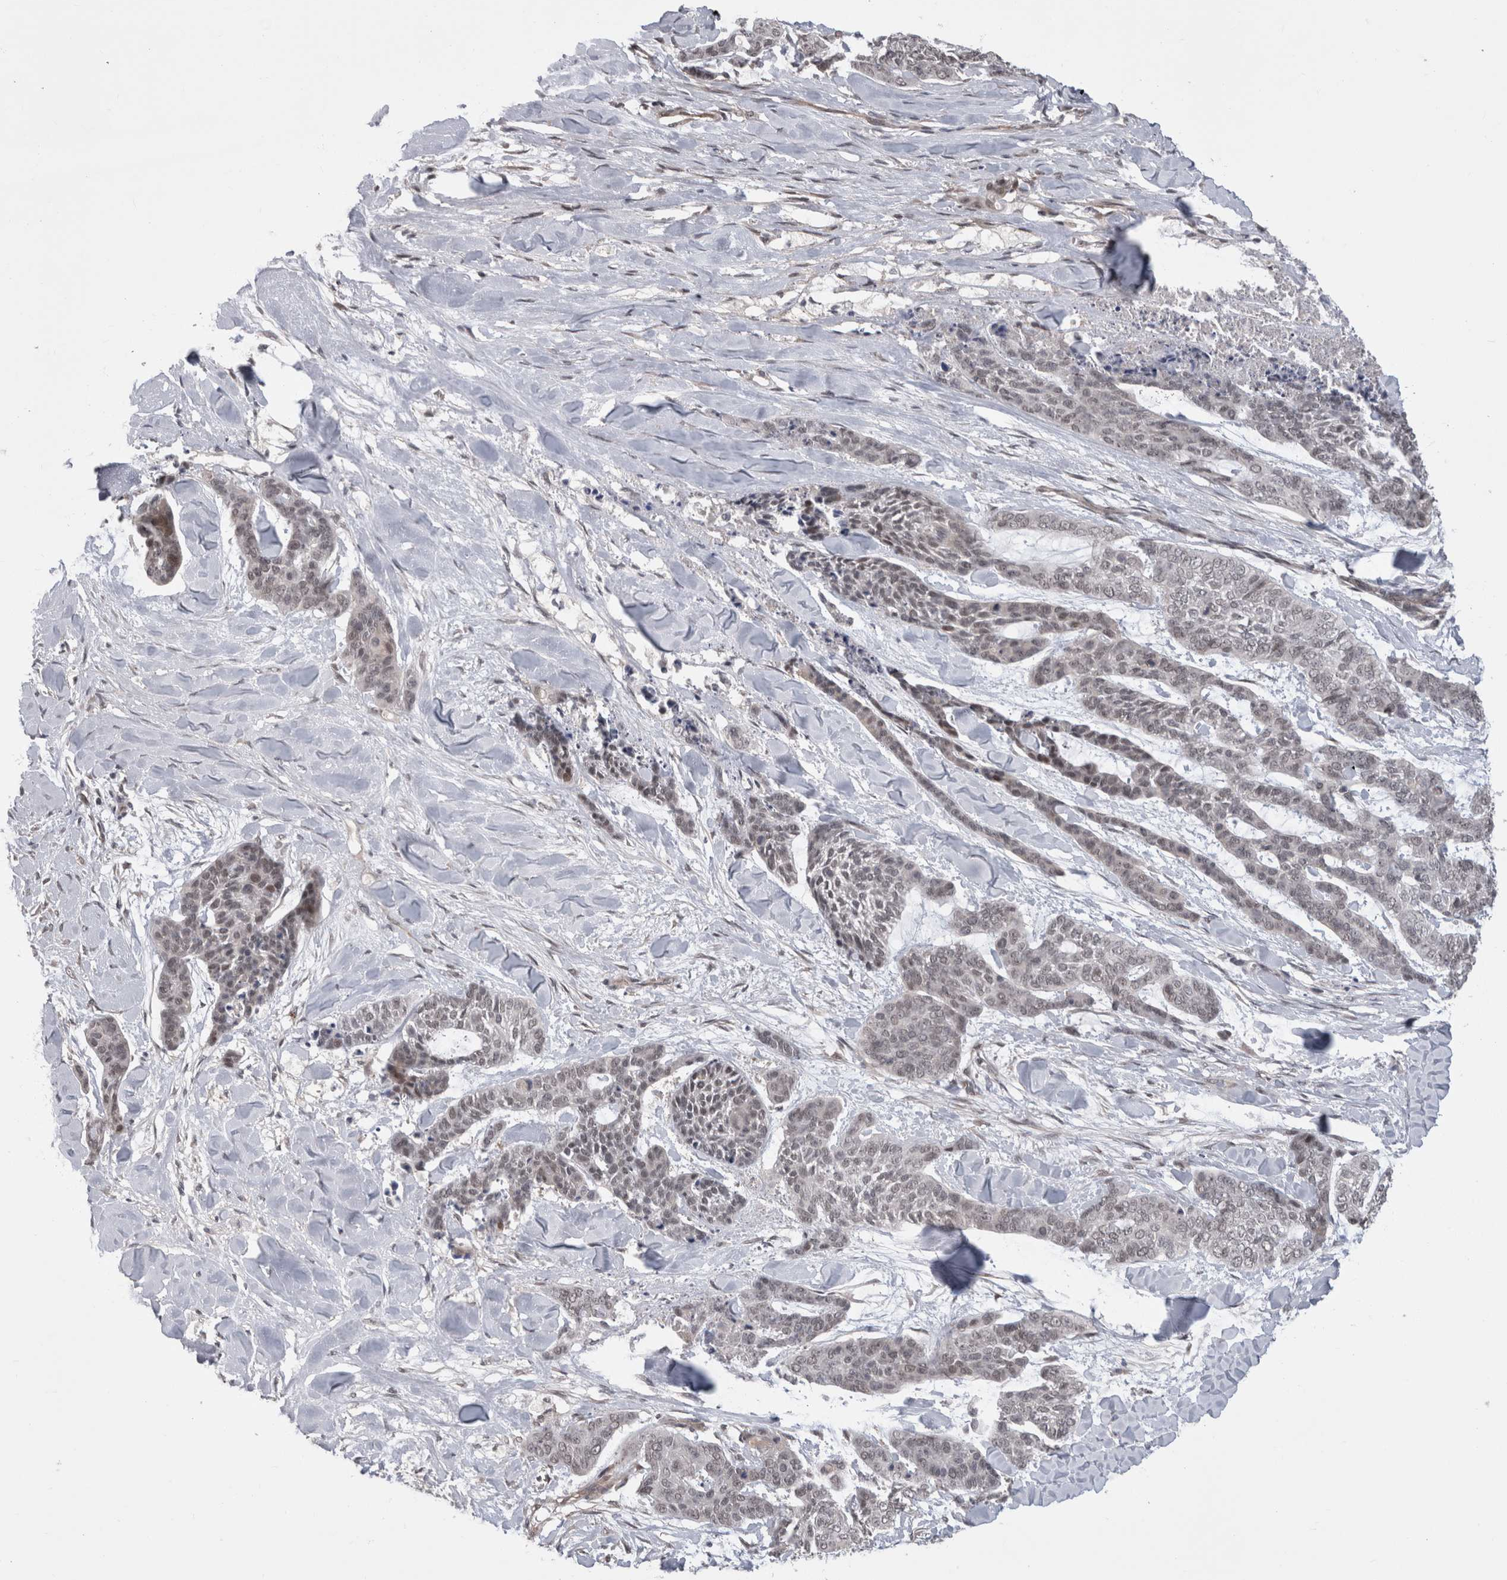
{"staining": {"intensity": "negative", "quantity": "none", "location": "none"}, "tissue": "skin cancer", "cell_type": "Tumor cells", "image_type": "cancer", "snomed": [{"axis": "morphology", "description": "Basal cell carcinoma"}, {"axis": "topography", "description": "Skin"}], "caption": "This is an immunohistochemistry (IHC) image of skin basal cell carcinoma. There is no expression in tumor cells.", "gene": "MTBP", "patient": {"sex": "female", "age": 64}}